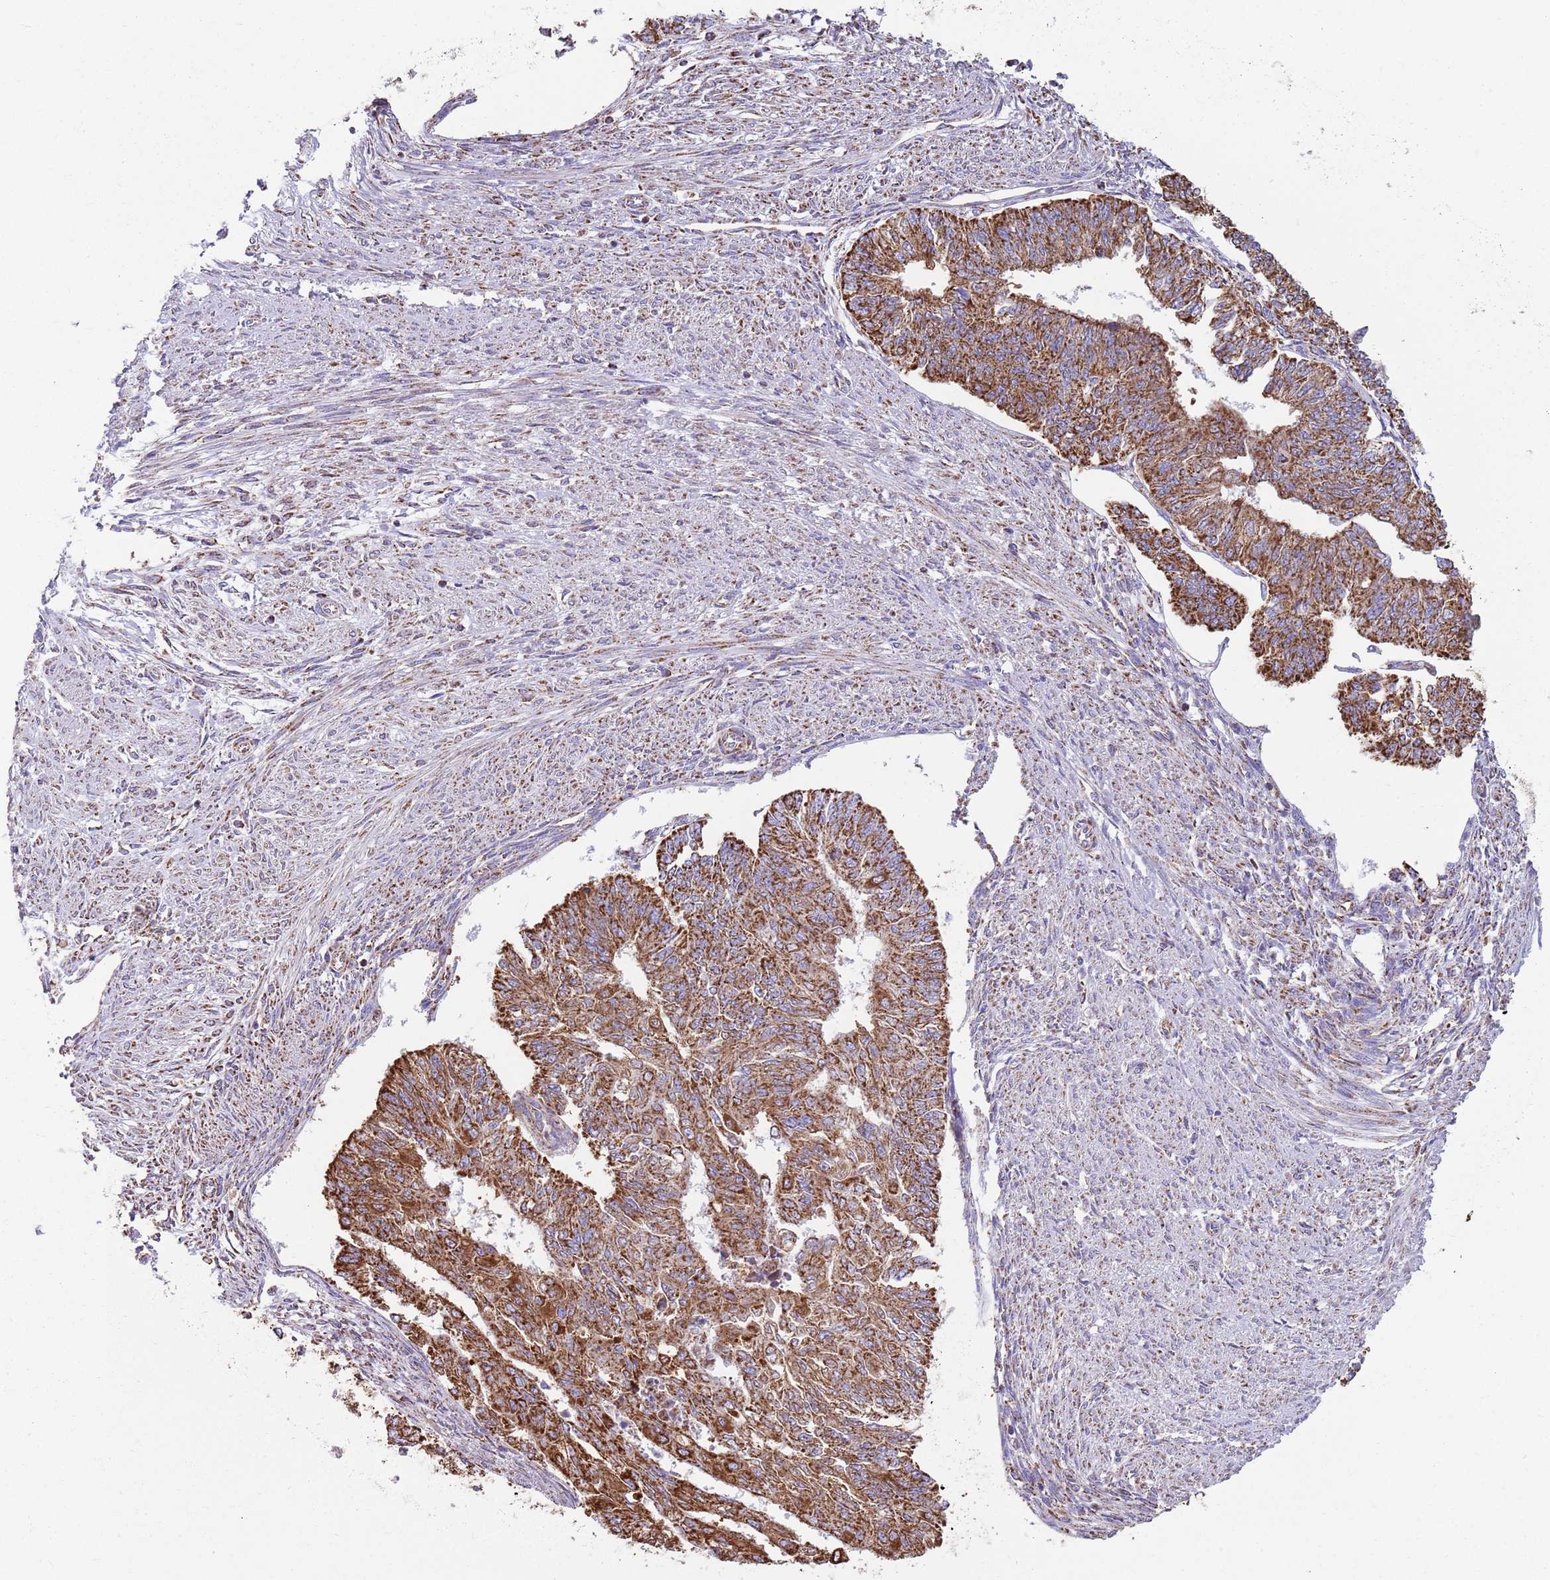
{"staining": {"intensity": "strong", "quantity": ">75%", "location": "cytoplasmic/membranous"}, "tissue": "endometrial cancer", "cell_type": "Tumor cells", "image_type": "cancer", "snomed": [{"axis": "morphology", "description": "Adenocarcinoma, NOS"}, {"axis": "topography", "description": "Endometrium"}], "caption": "A photomicrograph of endometrial adenocarcinoma stained for a protein displays strong cytoplasmic/membranous brown staining in tumor cells.", "gene": "TTLL1", "patient": {"sex": "female", "age": 32}}